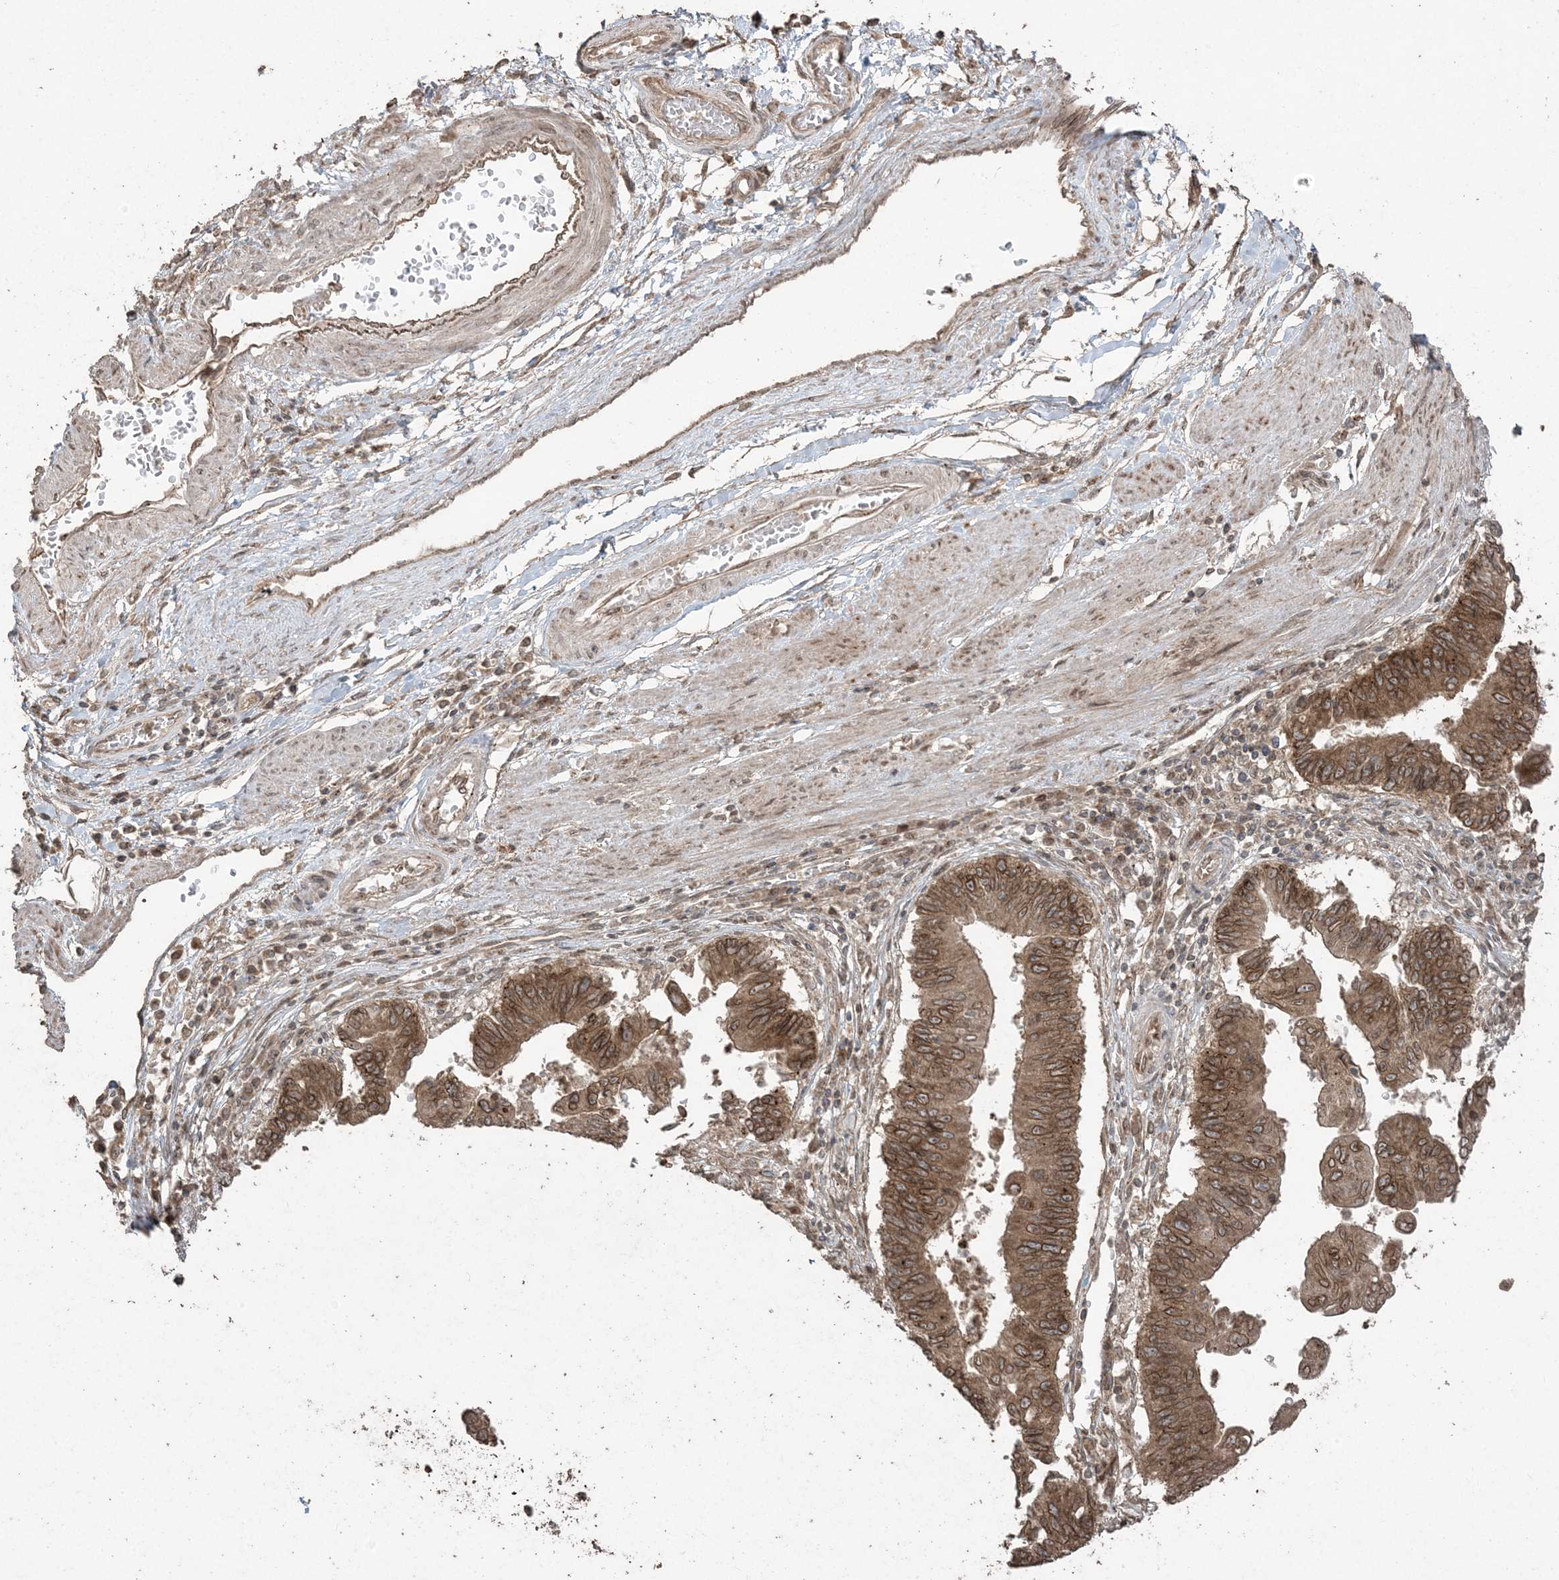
{"staining": {"intensity": "strong", "quantity": ">75%", "location": "cytoplasmic/membranous"}, "tissue": "stomach cancer", "cell_type": "Tumor cells", "image_type": "cancer", "snomed": [{"axis": "morphology", "description": "Adenocarcinoma, NOS"}, {"axis": "topography", "description": "Stomach"}], "caption": "Immunohistochemical staining of human stomach cancer shows strong cytoplasmic/membranous protein positivity in about >75% of tumor cells.", "gene": "DDX19B", "patient": {"sex": "male", "age": 59}}